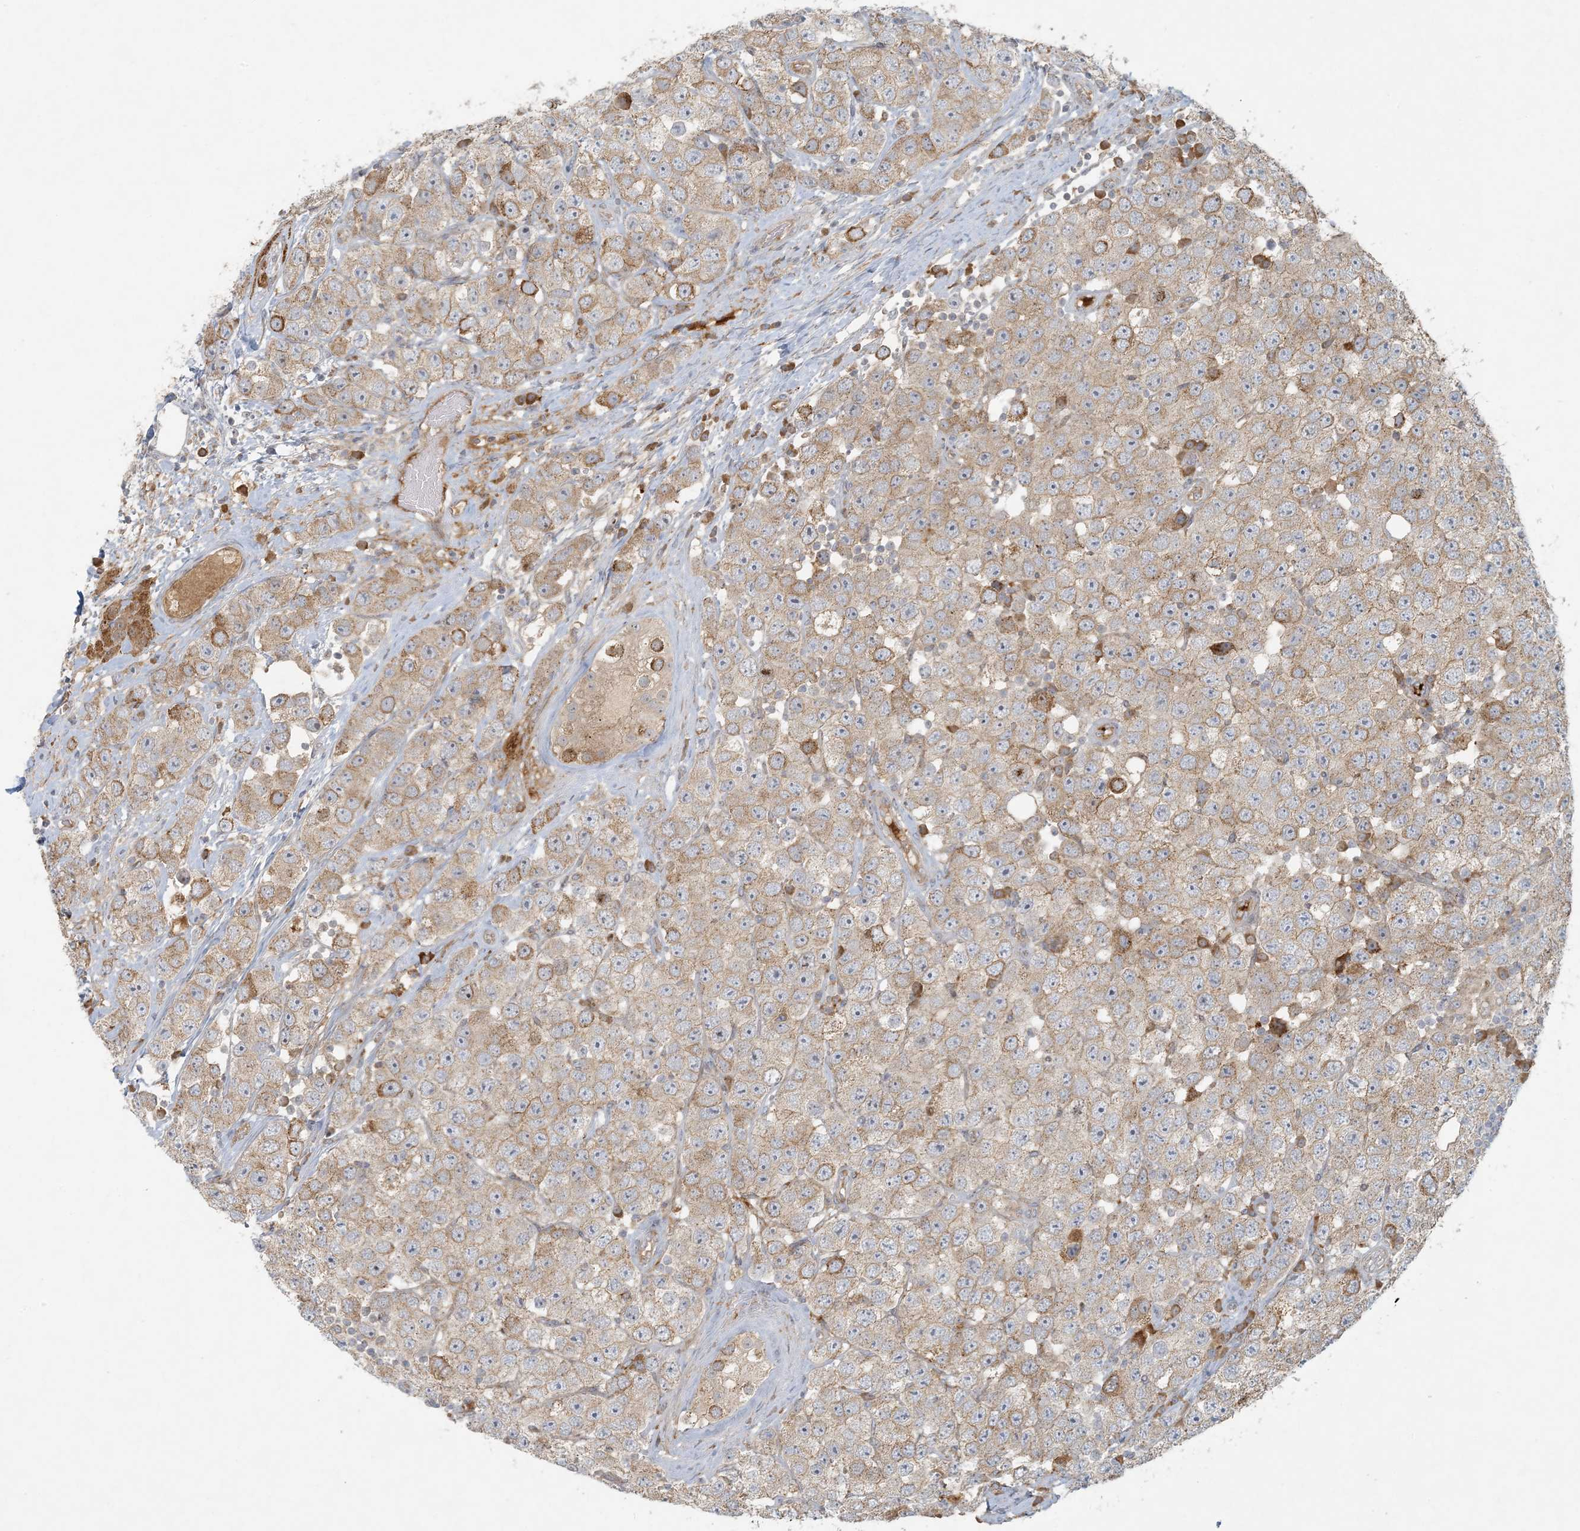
{"staining": {"intensity": "moderate", "quantity": "25%-75%", "location": "cytoplasmic/membranous"}, "tissue": "testis cancer", "cell_type": "Tumor cells", "image_type": "cancer", "snomed": [{"axis": "morphology", "description": "Seminoma, NOS"}, {"axis": "topography", "description": "Testis"}], "caption": "Immunohistochemistry (IHC) (DAB) staining of human testis cancer (seminoma) displays moderate cytoplasmic/membranous protein expression in approximately 25%-75% of tumor cells. The protein is shown in brown color, while the nuclei are stained blue.", "gene": "HACL1", "patient": {"sex": "male", "age": 28}}